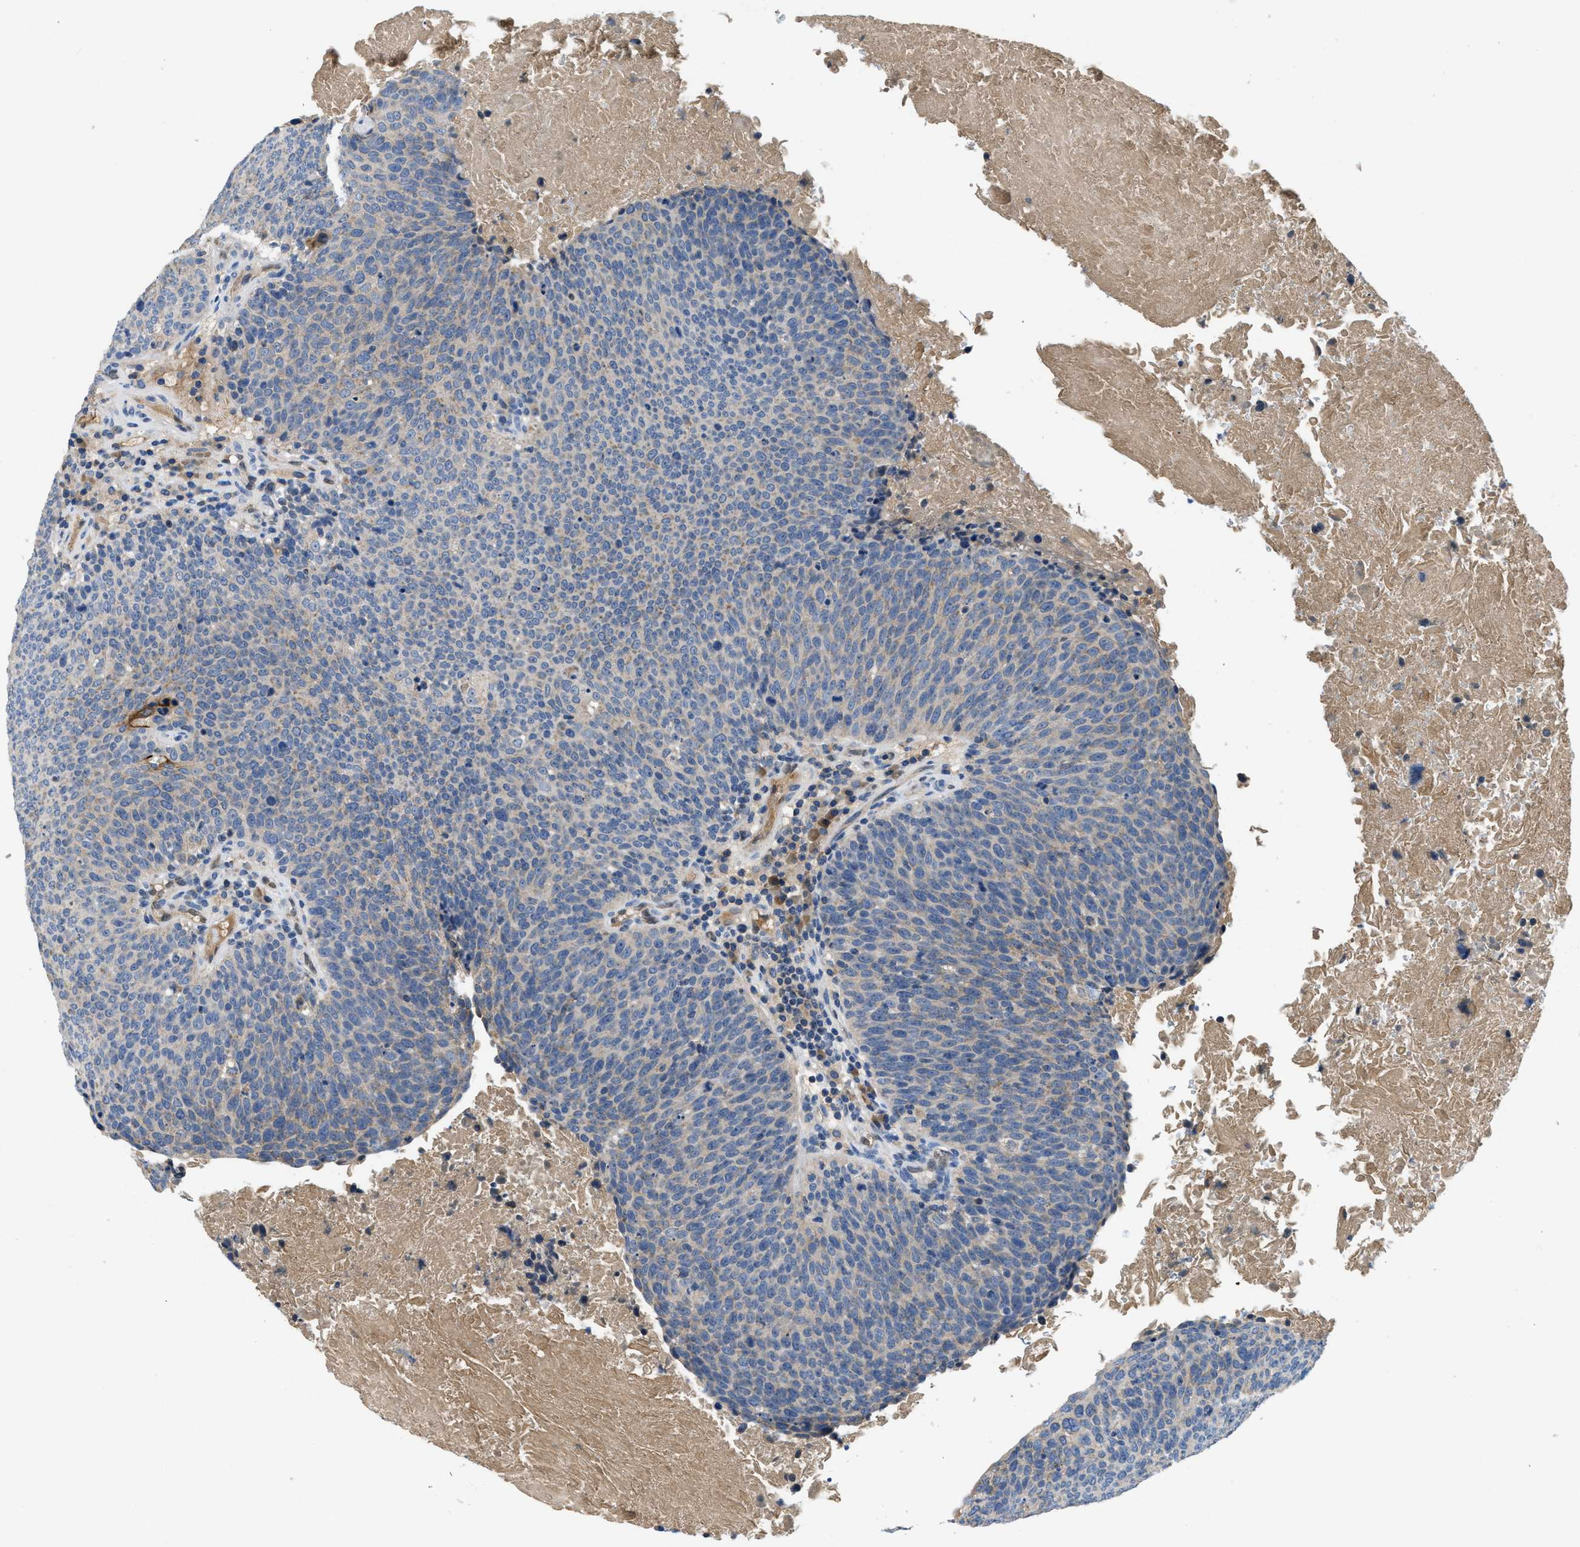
{"staining": {"intensity": "weak", "quantity": "<25%", "location": "cytoplasmic/membranous"}, "tissue": "head and neck cancer", "cell_type": "Tumor cells", "image_type": "cancer", "snomed": [{"axis": "morphology", "description": "Squamous cell carcinoma, NOS"}, {"axis": "morphology", "description": "Squamous cell carcinoma, metastatic, NOS"}, {"axis": "topography", "description": "Lymph node"}, {"axis": "topography", "description": "Head-Neck"}], "caption": "Tumor cells show no significant protein positivity in head and neck cancer.", "gene": "PNKD", "patient": {"sex": "male", "age": 62}}